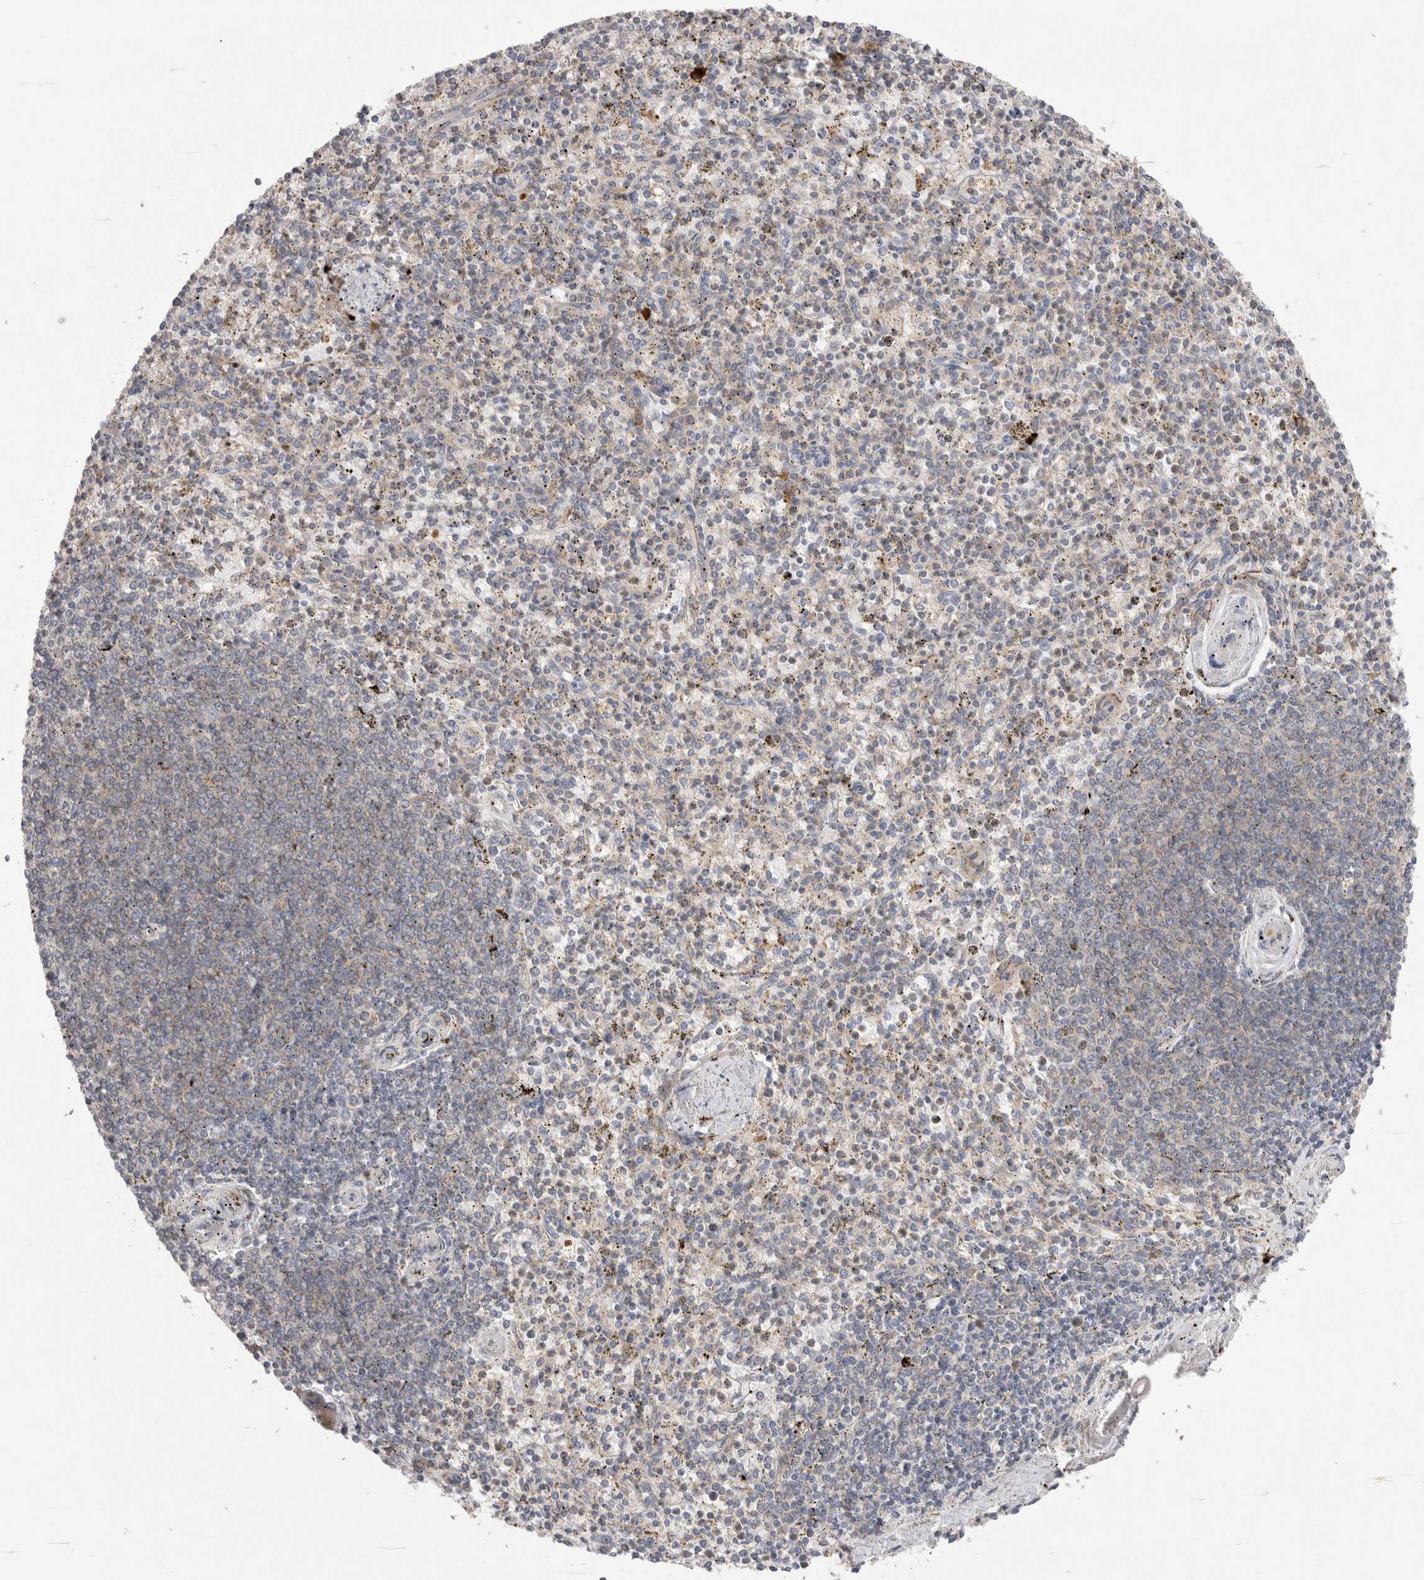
{"staining": {"intensity": "moderate", "quantity": "<25%", "location": "cytoplasmic/membranous"}, "tissue": "spleen", "cell_type": "Cells in red pulp", "image_type": "normal", "snomed": [{"axis": "morphology", "description": "Normal tissue, NOS"}, {"axis": "topography", "description": "Spleen"}], "caption": "This image reveals immunohistochemistry staining of unremarkable human spleen, with low moderate cytoplasmic/membranous positivity in about <25% of cells in red pulp.", "gene": "TBC1D16", "patient": {"sex": "male", "age": 72}}